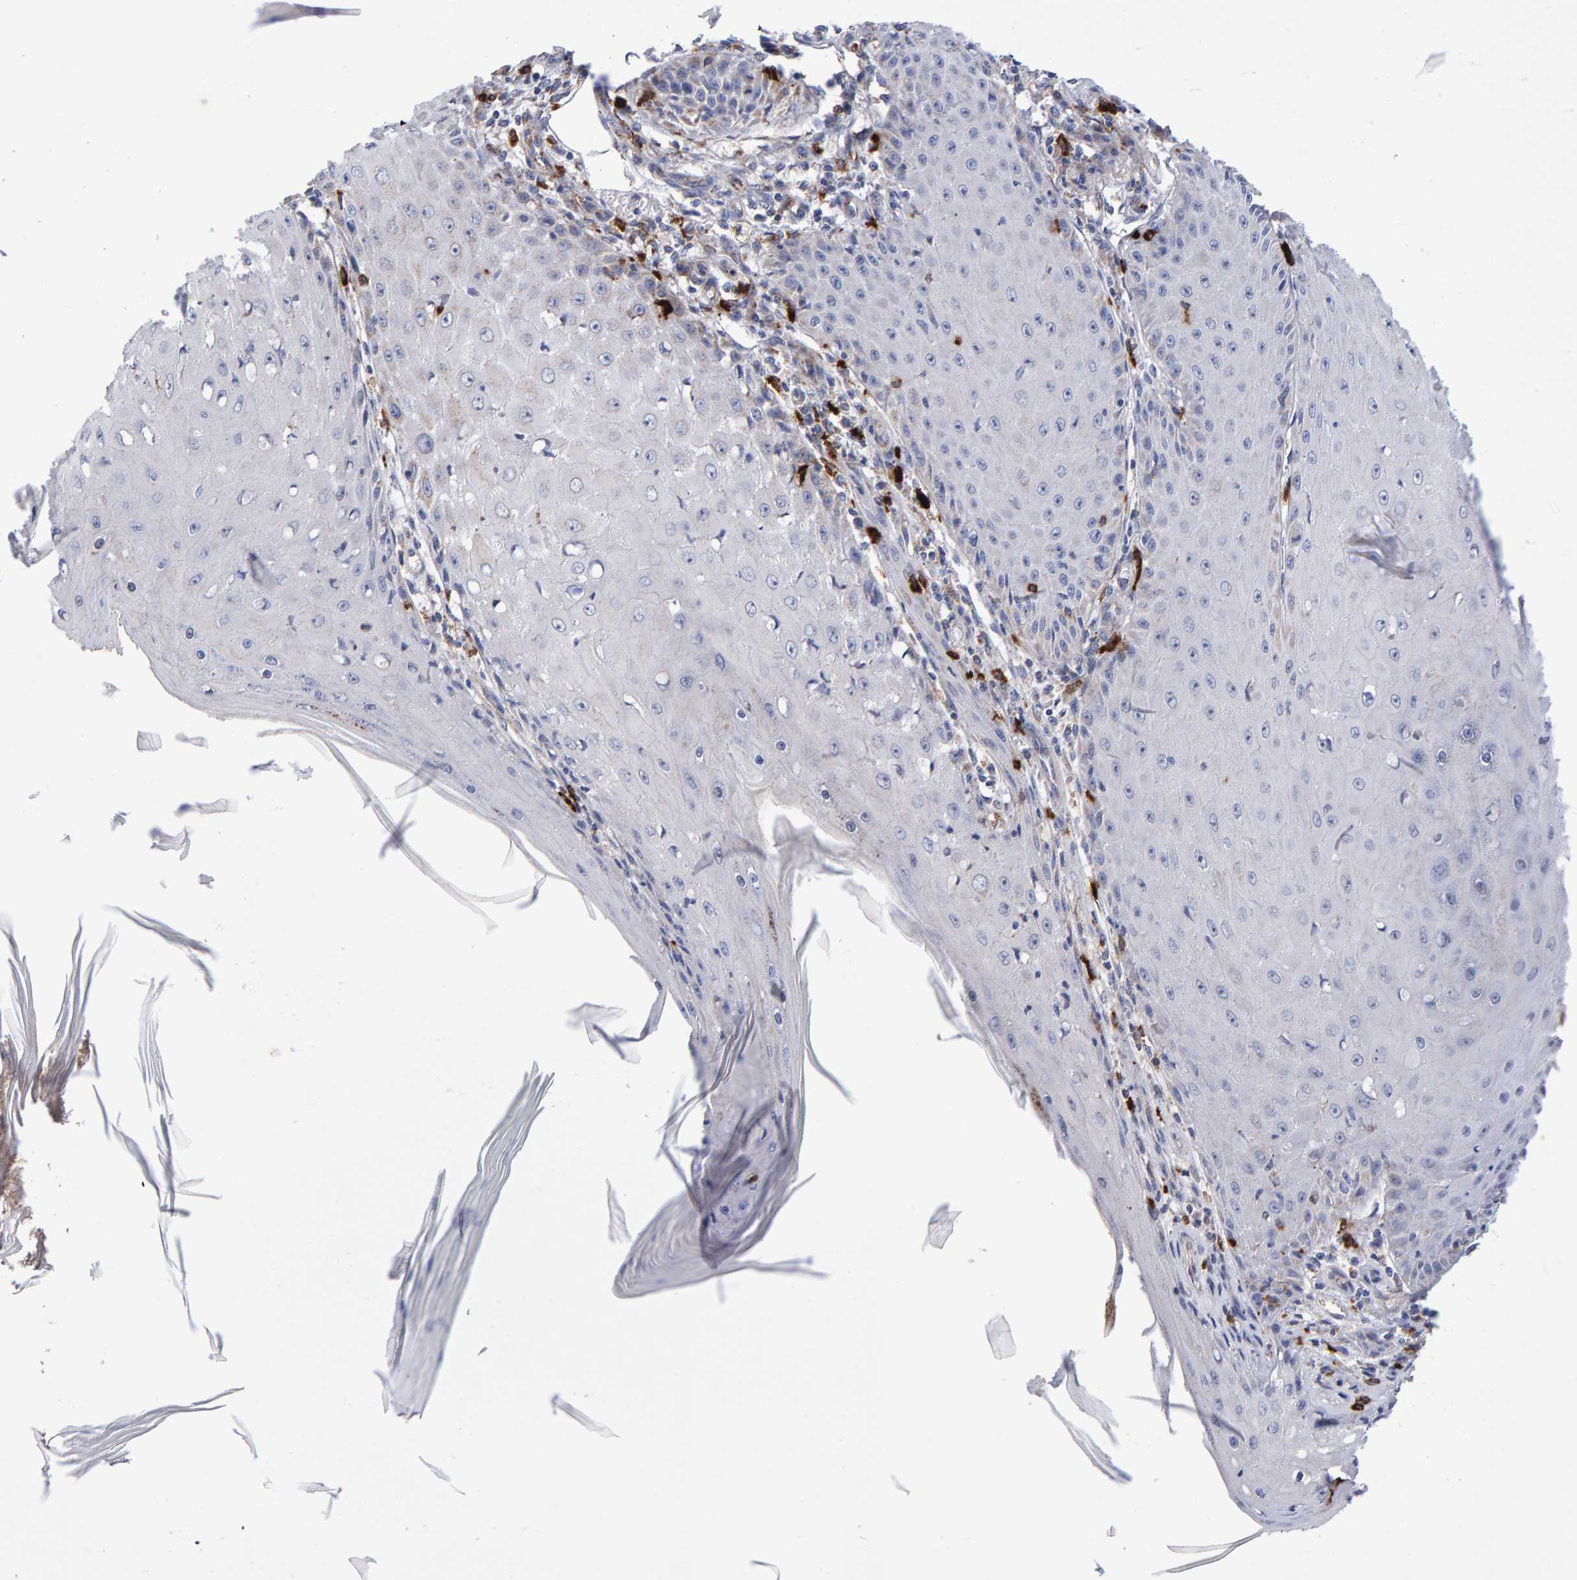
{"staining": {"intensity": "negative", "quantity": "none", "location": "none"}, "tissue": "skin cancer", "cell_type": "Tumor cells", "image_type": "cancer", "snomed": [{"axis": "morphology", "description": "Squamous cell carcinoma, NOS"}, {"axis": "topography", "description": "Skin"}], "caption": "Immunohistochemistry (IHC) micrograph of neoplastic tissue: human skin cancer (squamous cell carcinoma) stained with DAB (3,3'-diaminobenzidine) shows no significant protein expression in tumor cells. (Stains: DAB (3,3'-diaminobenzidine) IHC with hematoxylin counter stain, Microscopy: brightfield microscopy at high magnification).", "gene": "EFR3A", "patient": {"sex": "female", "age": 73}}